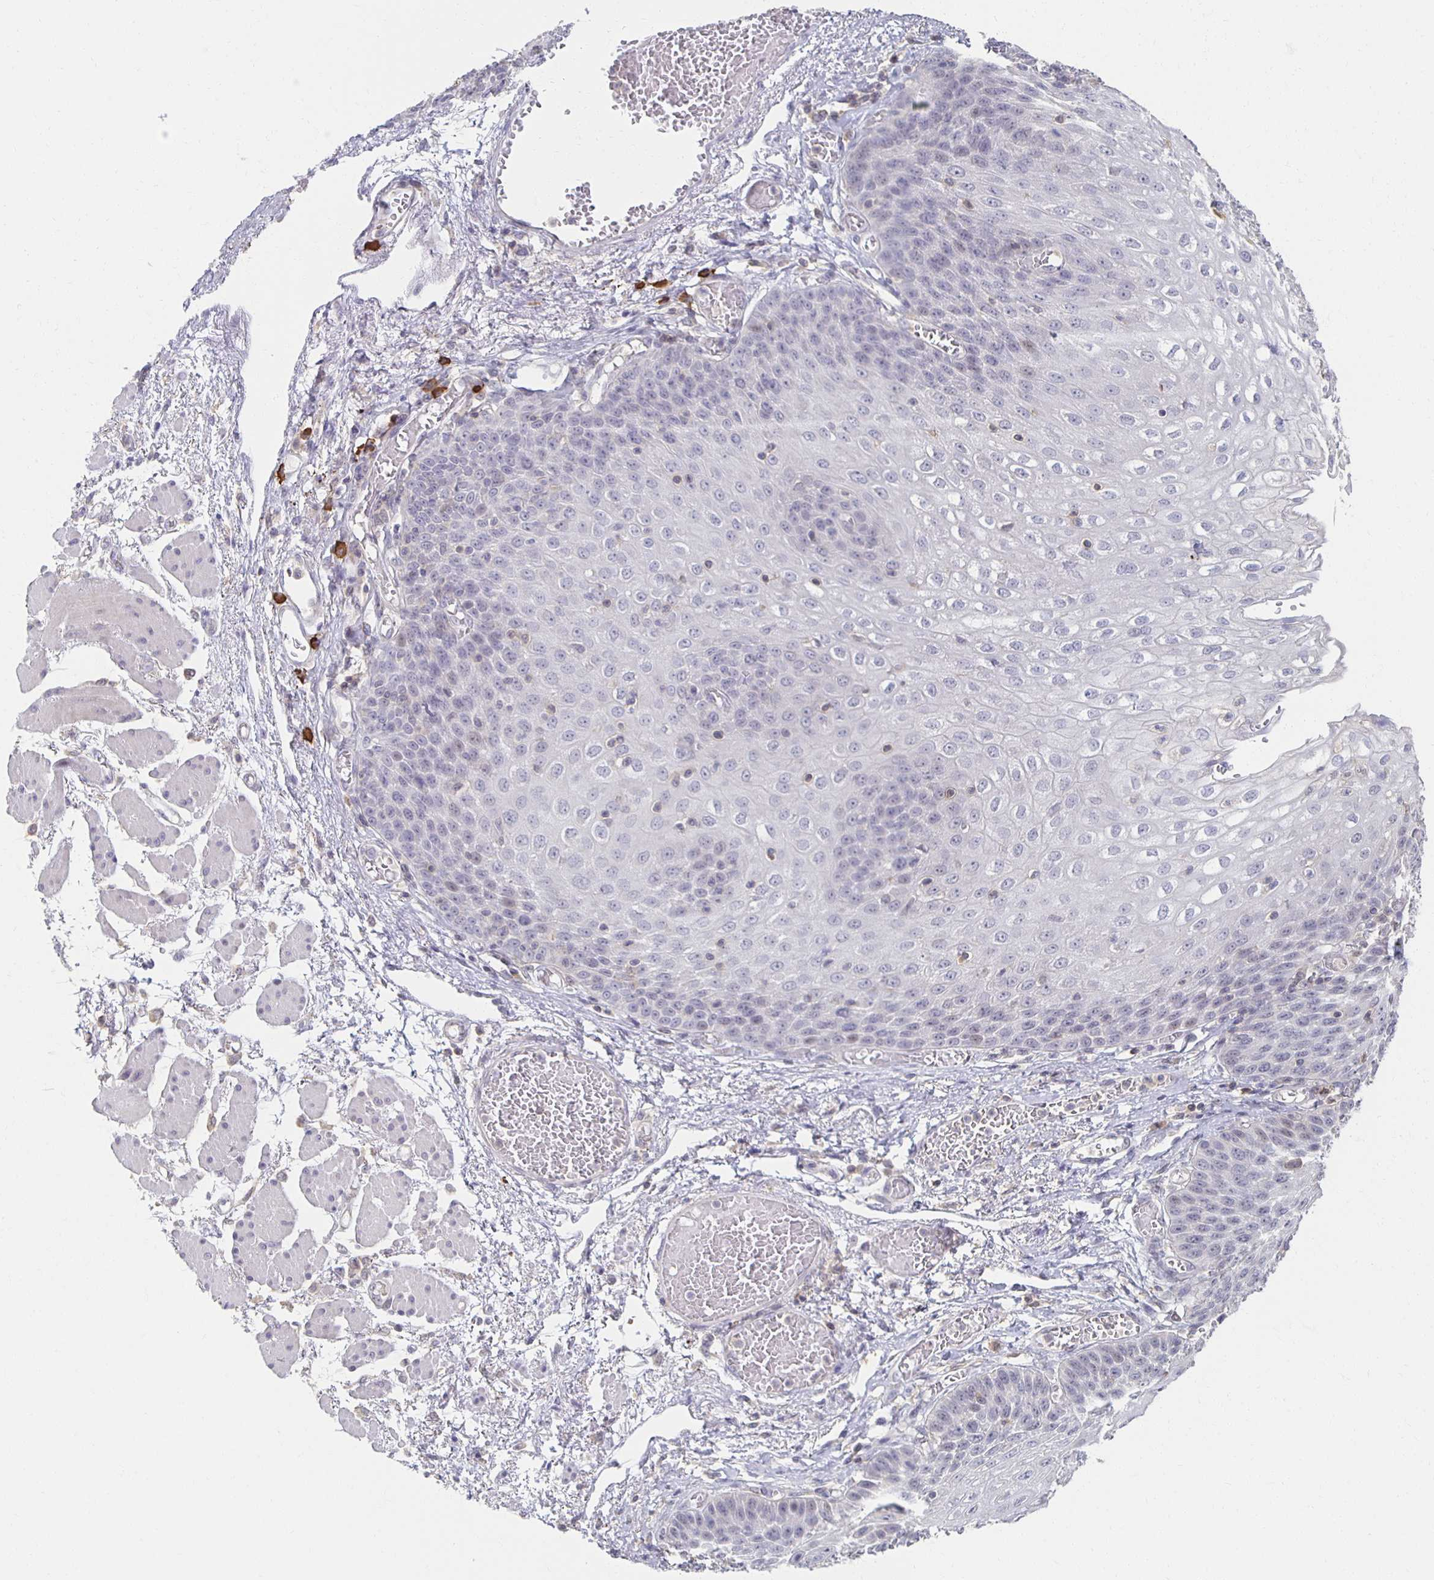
{"staining": {"intensity": "negative", "quantity": "none", "location": "none"}, "tissue": "esophagus", "cell_type": "Squamous epithelial cells", "image_type": "normal", "snomed": [{"axis": "morphology", "description": "Normal tissue, NOS"}, {"axis": "morphology", "description": "Adenocarcinoma, NOS"}, {"axis": "topography", "description": "Esophagus"}], "caption": "This image is of unremarkable esophagus stained with immunohistochemistry to label a protein in brown with the nuclei are counter-stained blue. There is no positivity in squamous epithelial cells. (Brightfield microscopy of DAB immunohistochemistry (IHC) at high magnification).", "gene": "ZNF692", "patient": {"sex": "male", "age": 81}}